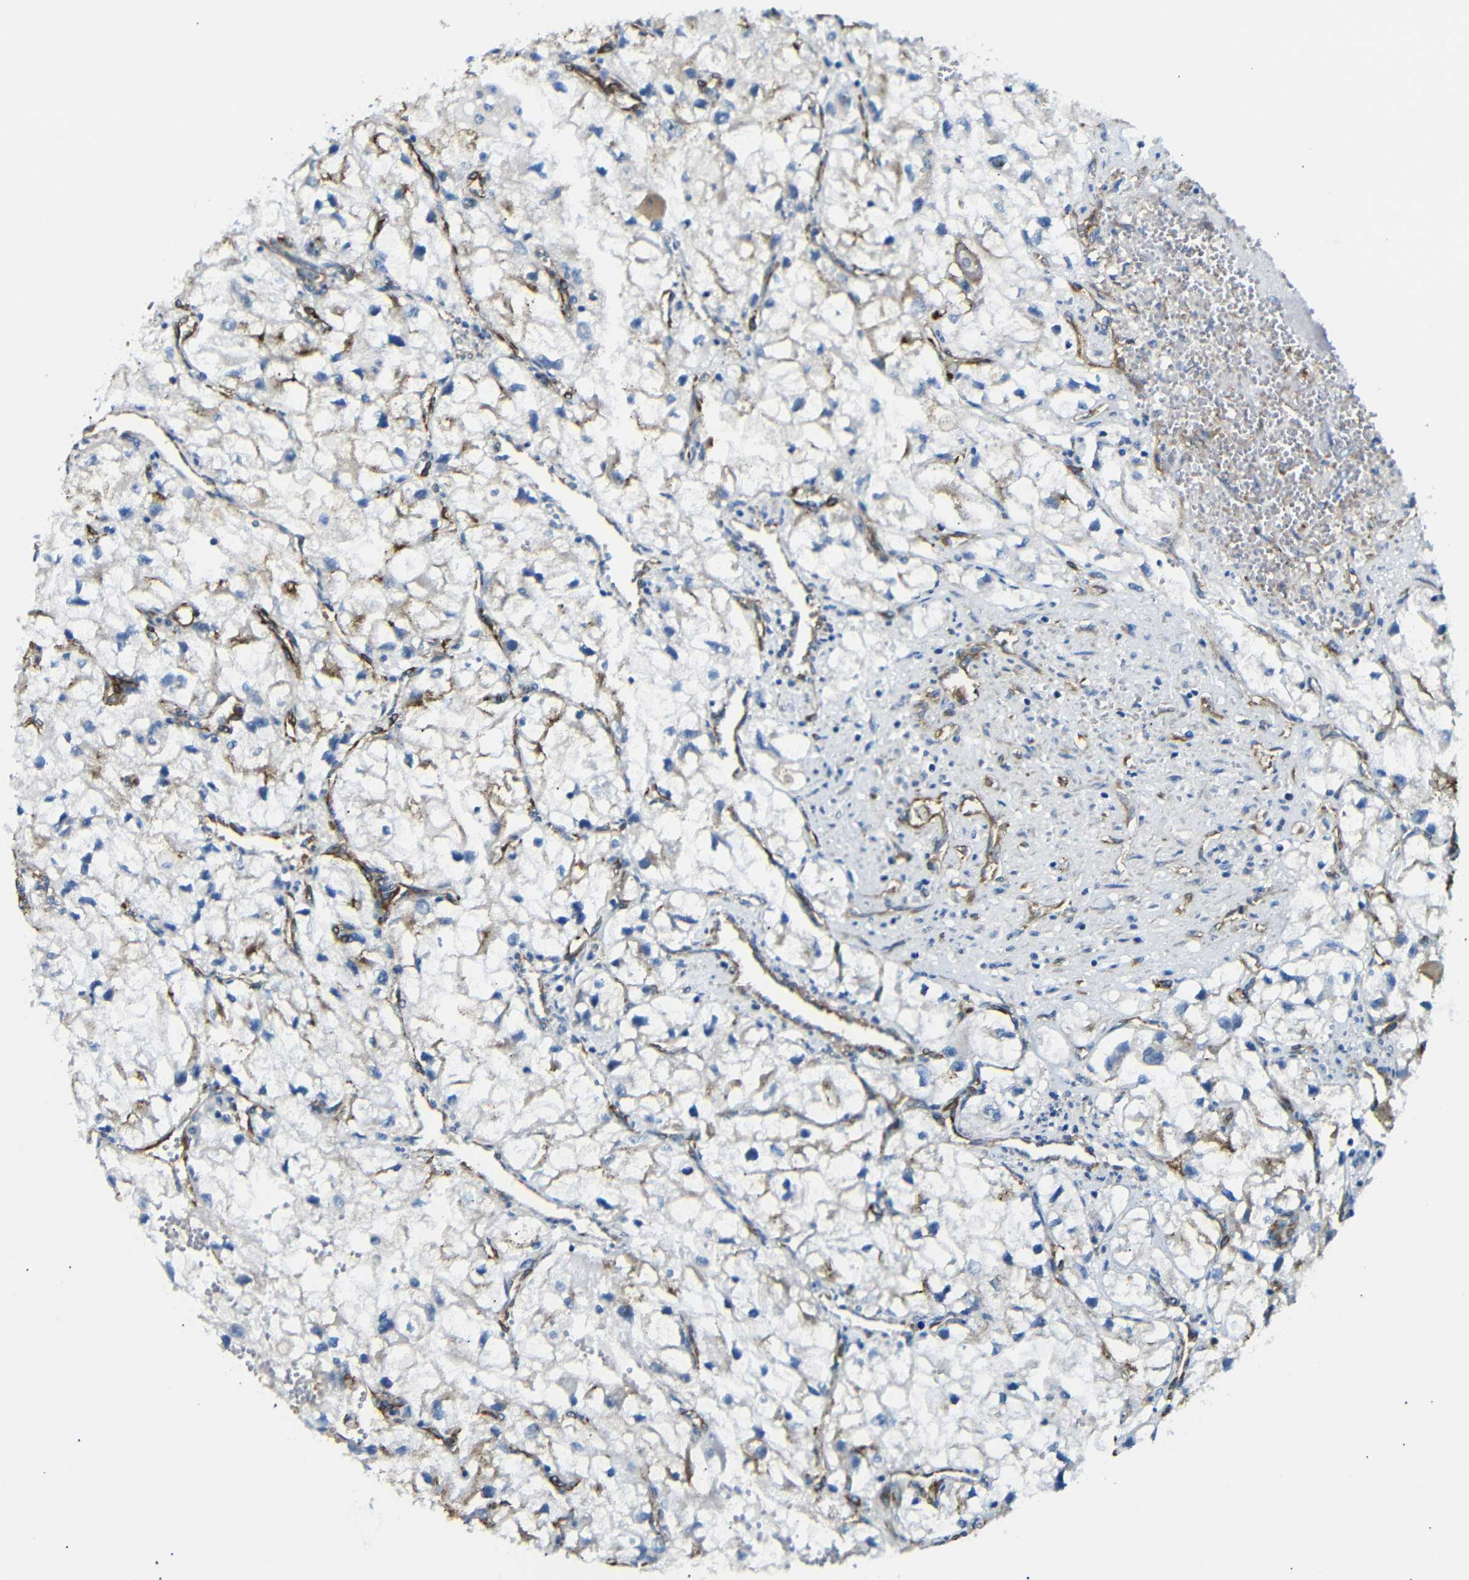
{"staining": {"intensity": "negative", "quantity": "none", "location": "none"}, "tissue": "renal cancer", "cell_type": "Tumor cells", "image_type": "cancer", "snomed": [{"axis": "morphology", "description": "Adenocarcinoma, NOS"}, {"axis": "topography", "description": "Kidney"}], "caption": "Immunohistochemistry of human renal adenocarcinoma reveals no staining in tumor cells. Nuclei are stained in blue.", "gene": "MYO1B", "patient": {"sex": "female", "age": 70}}